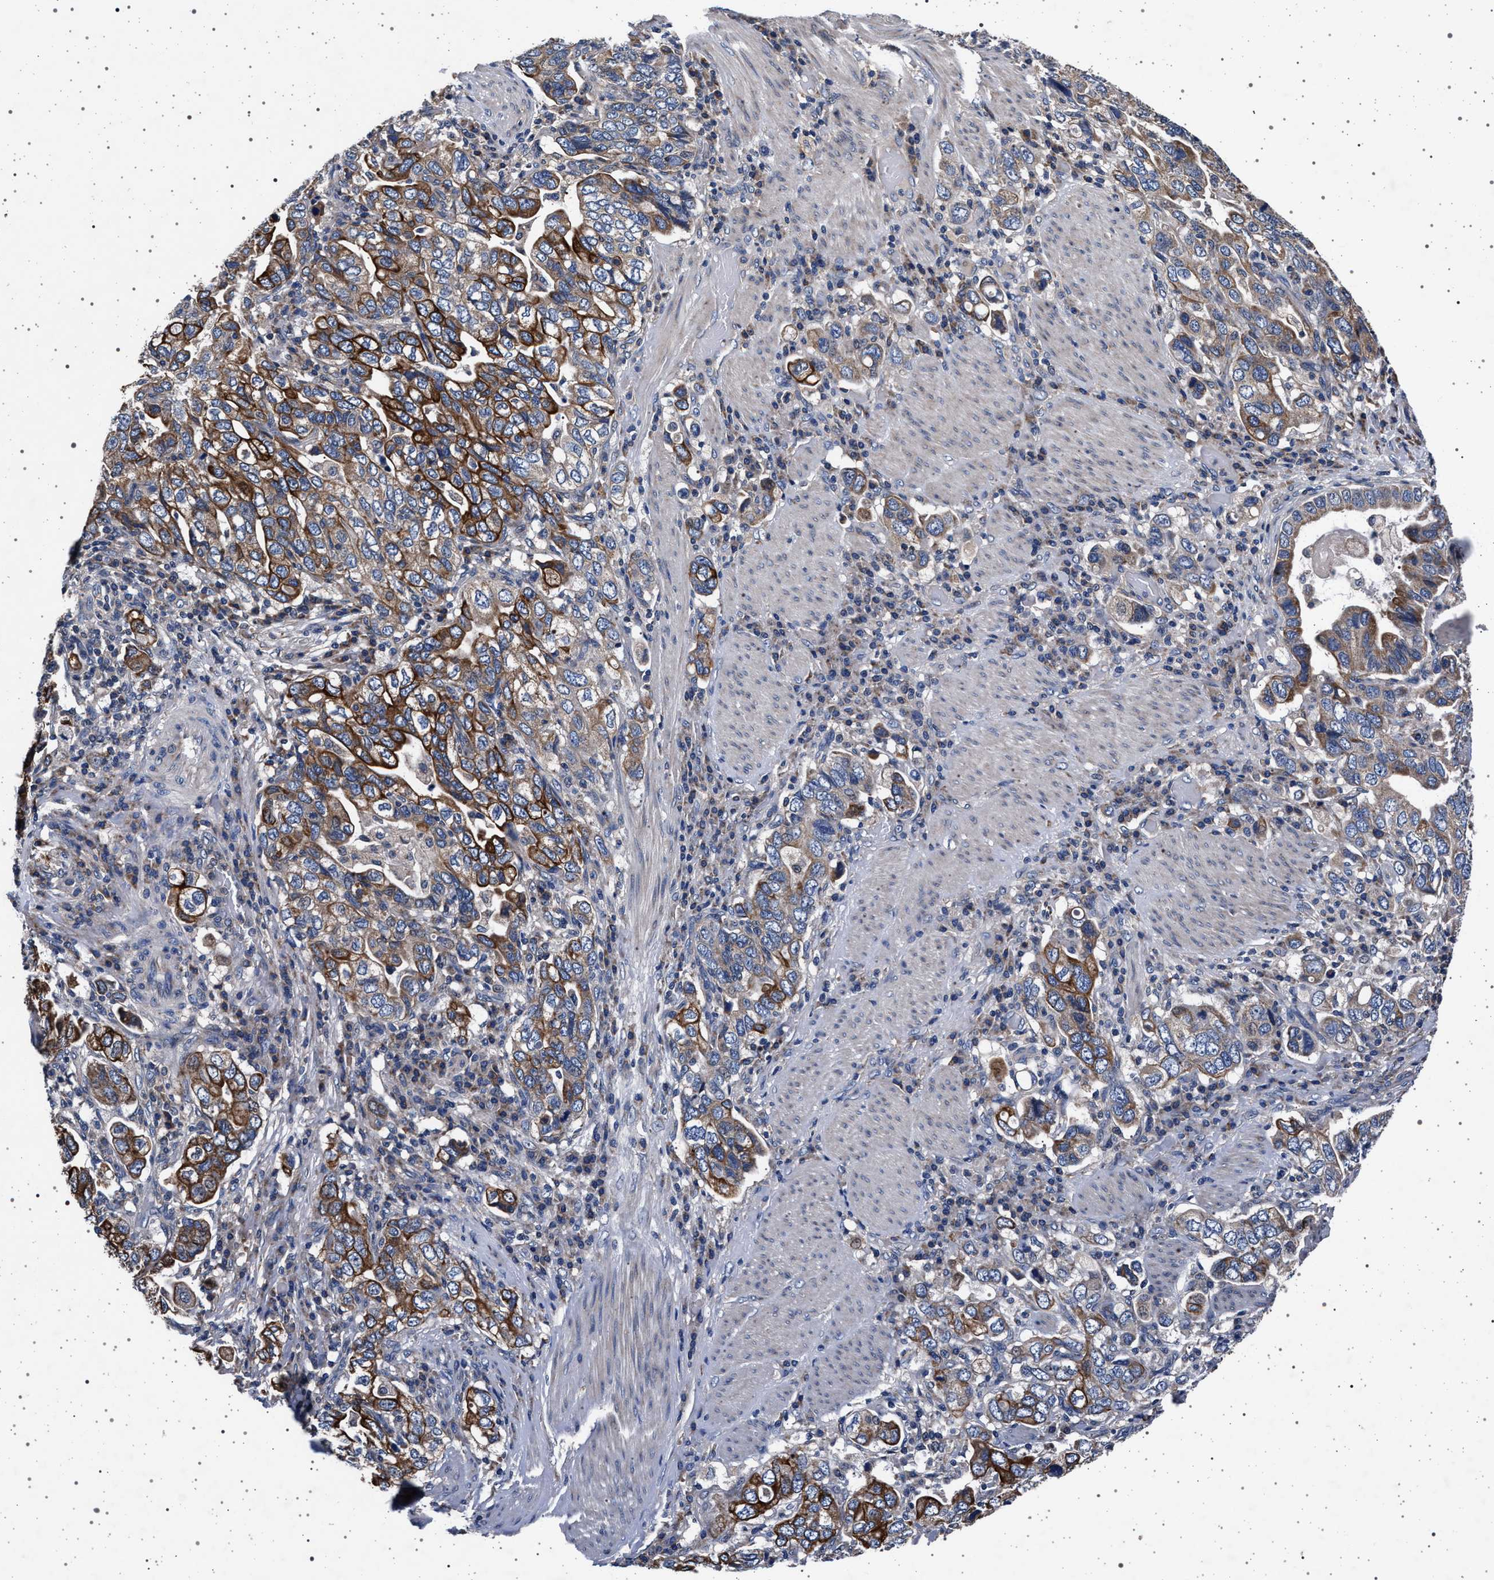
{"staining": {"intensity": "strong", "quantity": ">75%", "location": "cytoplasmic/membranous"}, "tissue": "stomach cancer", "cell_type": "Tumor cells", "image_type": "cancer", "snomed": [{"axis": "morphology", "description": "Adenocarcinoma, NOS"}, {"axis": "topography", "description": "Stomach, upper"}], "caption": "Protein positivity by immunohistochemistry (IHC) reveals strong cytoplasmic/membranous expression in about >75% of tumor cells in stomach adenocarcinoma. (DAB IHC with brightfield microscopy, high magnification).", "gene": "MAP3K2", "patient": {"sex": "male", "age": 62}}